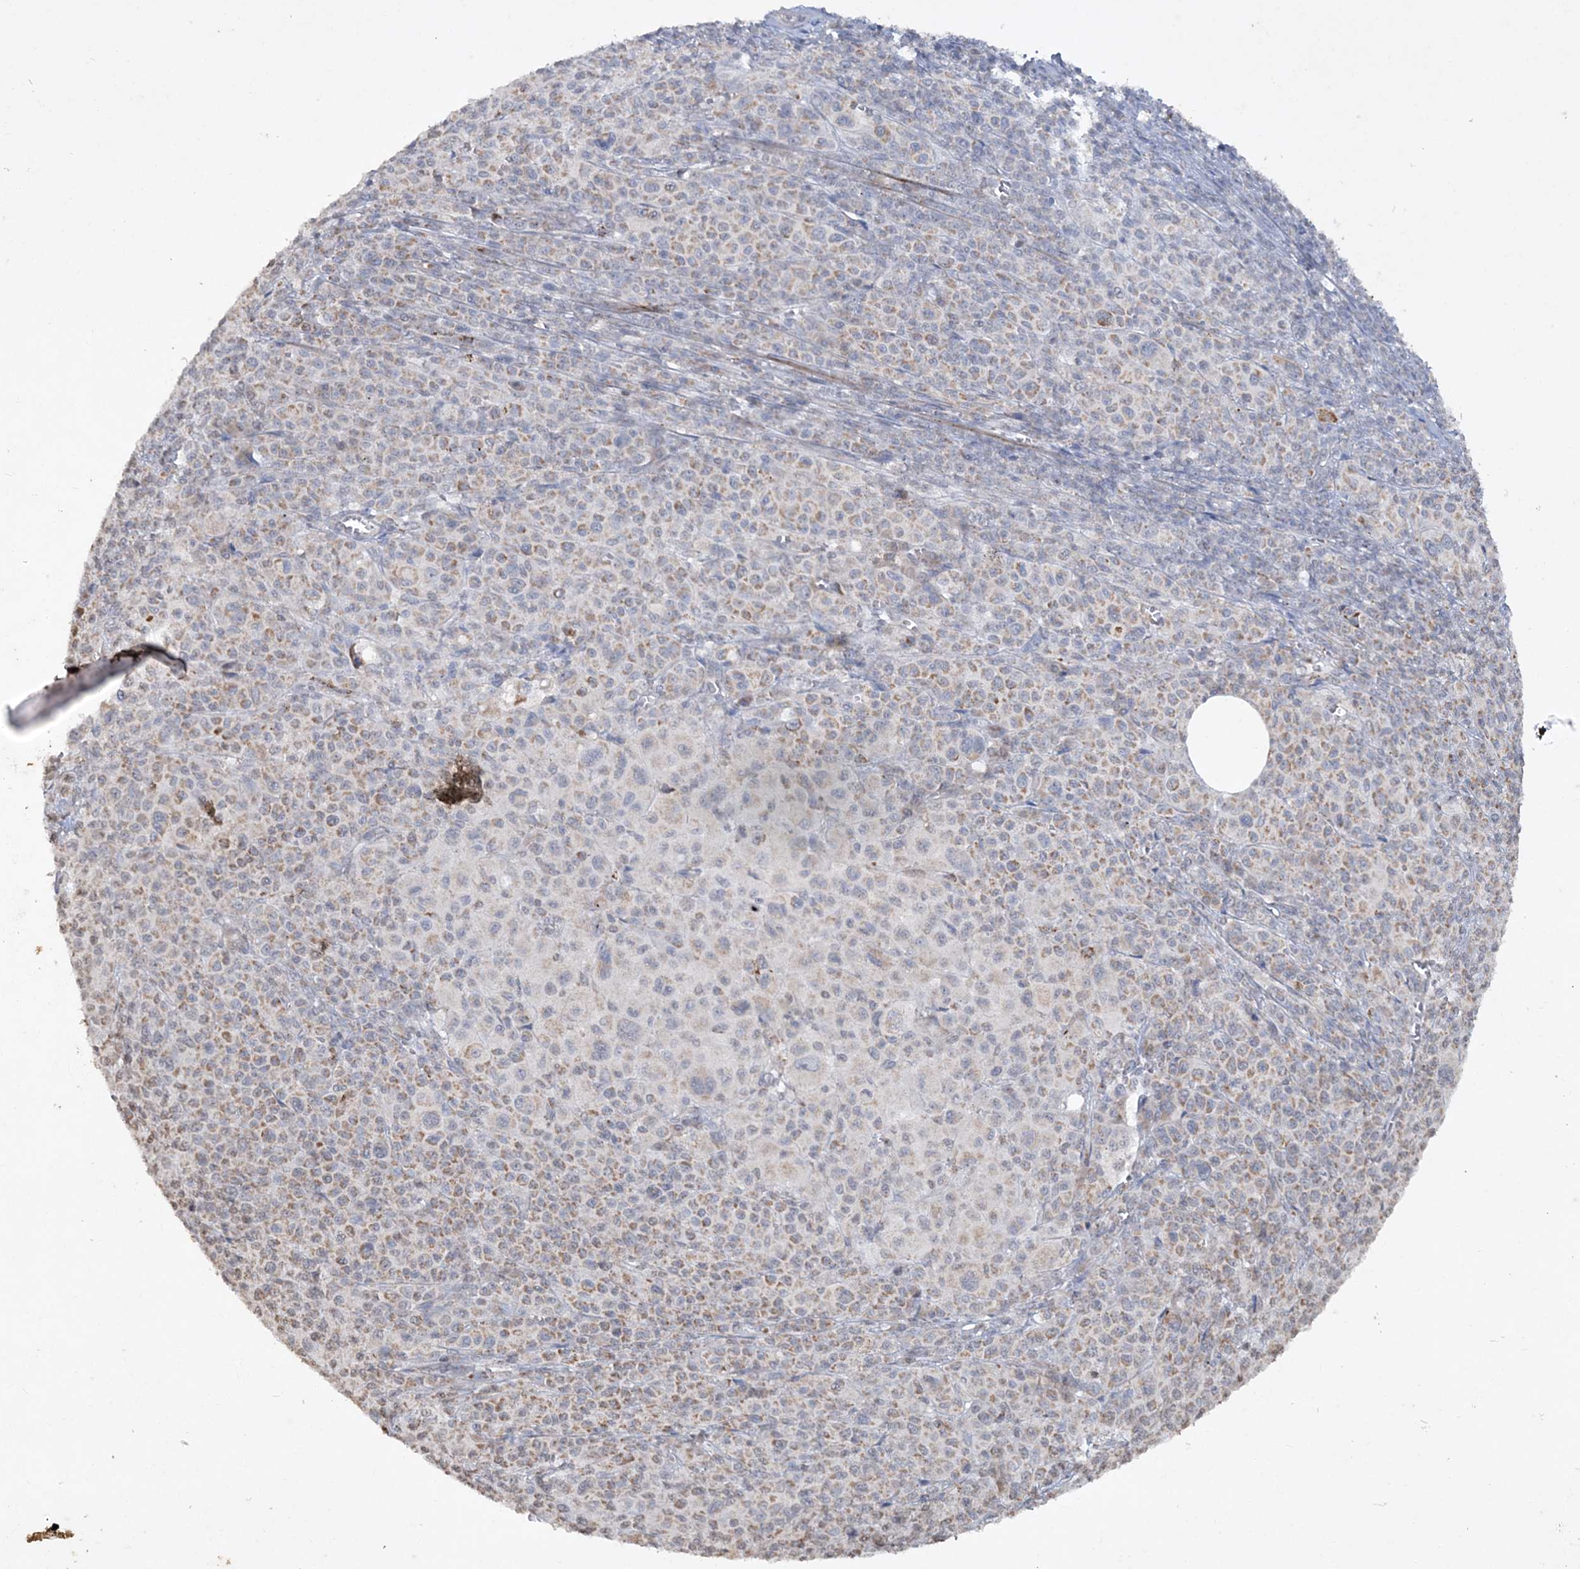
{"staining": {"intensity": "moderate", "quantity": "25%-75%", "location": "cytoplasmic/membranous"}, "tissue": "melanoma", "cell_type": "Tumor cells", "image_type": "cancer", "snomed": [{"axis": "morphology", "description": "Malignant melanoma, Metastatic site"}, {"axis": "topography", "description": "Skin"}], "caption": "Immunohistochemical staining of melanoma exhibits medium levels of moderate cytoplasmic/membranous protein staining in about 25%-75% of tumor cells.", "gene": "TTC7A", "patient": {"sex": "female", "age": 74}}